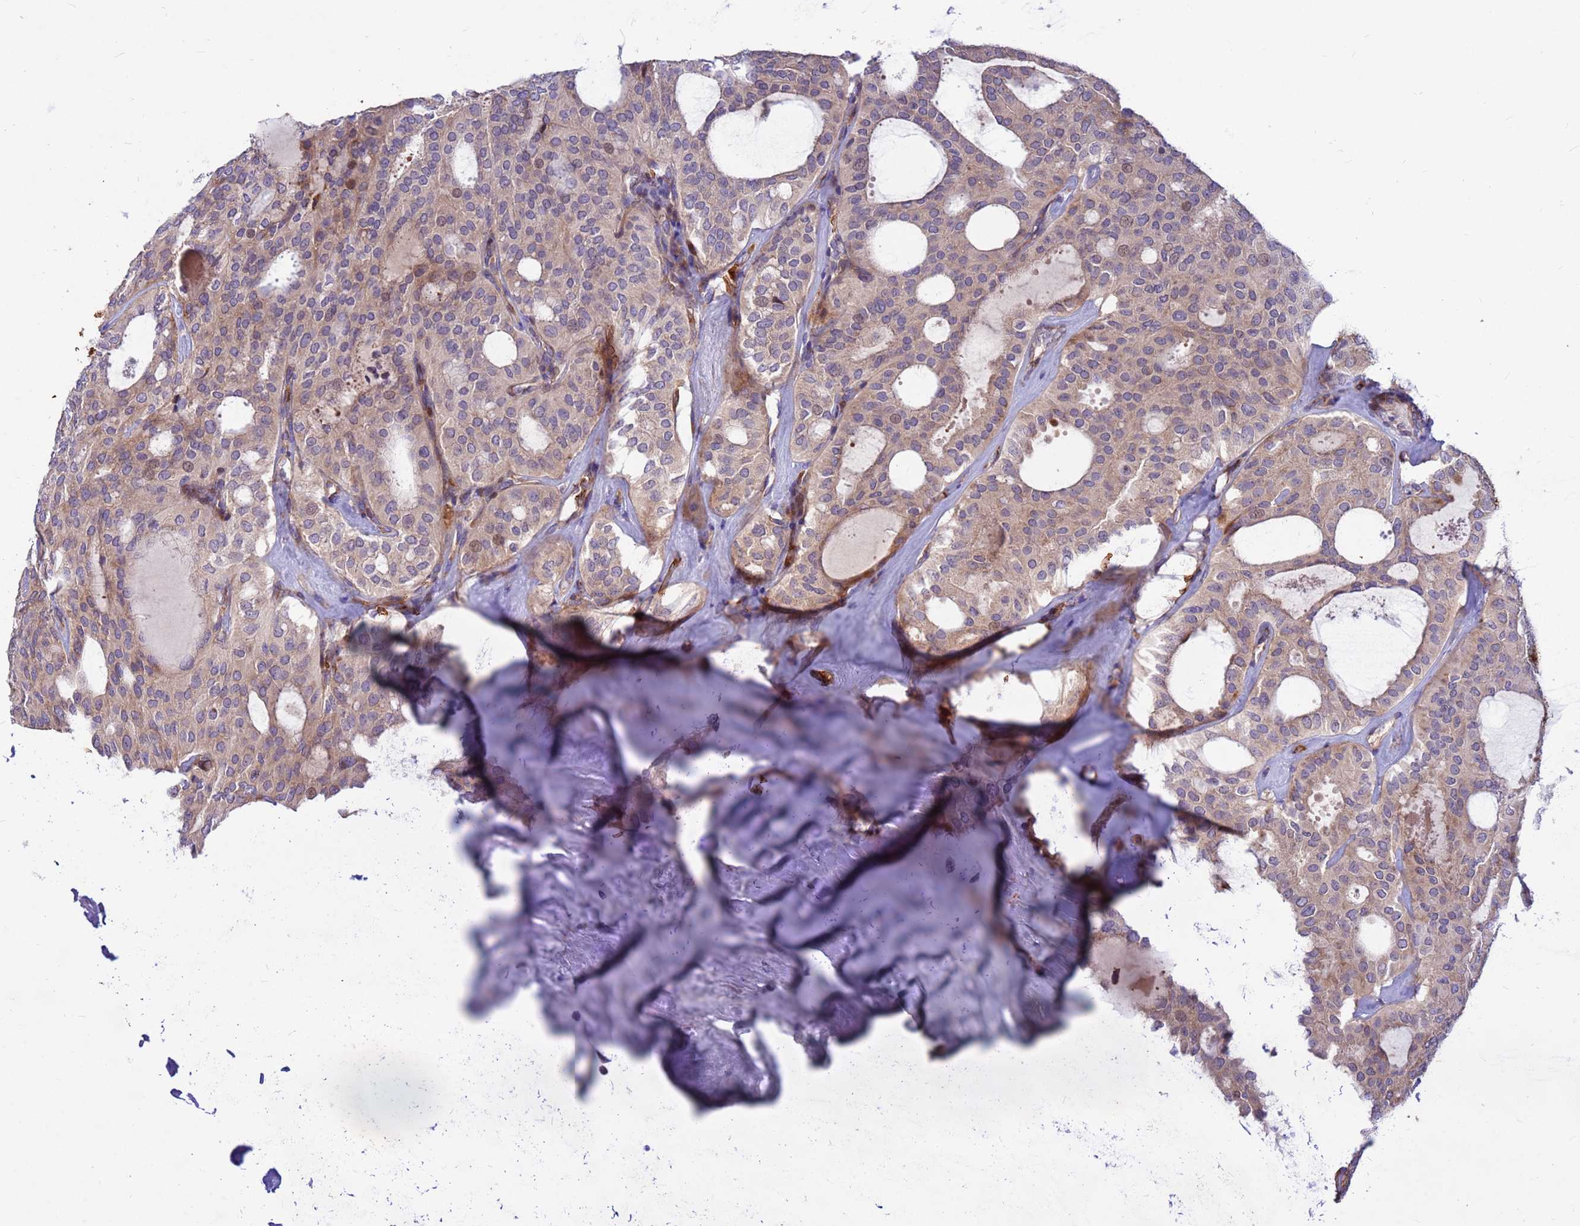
{"staining": {"intensity": "moderate", "quantity": "<25%", "location": "nuclear"}, "tissue": "thyroid cancer", "cell_type": "Tumor cells", "image_type": "cancer", "snomed": [{"axis": "morphology", "description": "Follicular adenoma carcinoma, NOS"}, {"axis": "topography", "description": "Thyroid gland"}], "caption": "Human follicular adenoma carcinoma (thyroid) stained with a protein marker demonstrates moderate staining in tumor cells.", "gene": "ZNF669", "patient": {"sex": "male", "age": 75}}